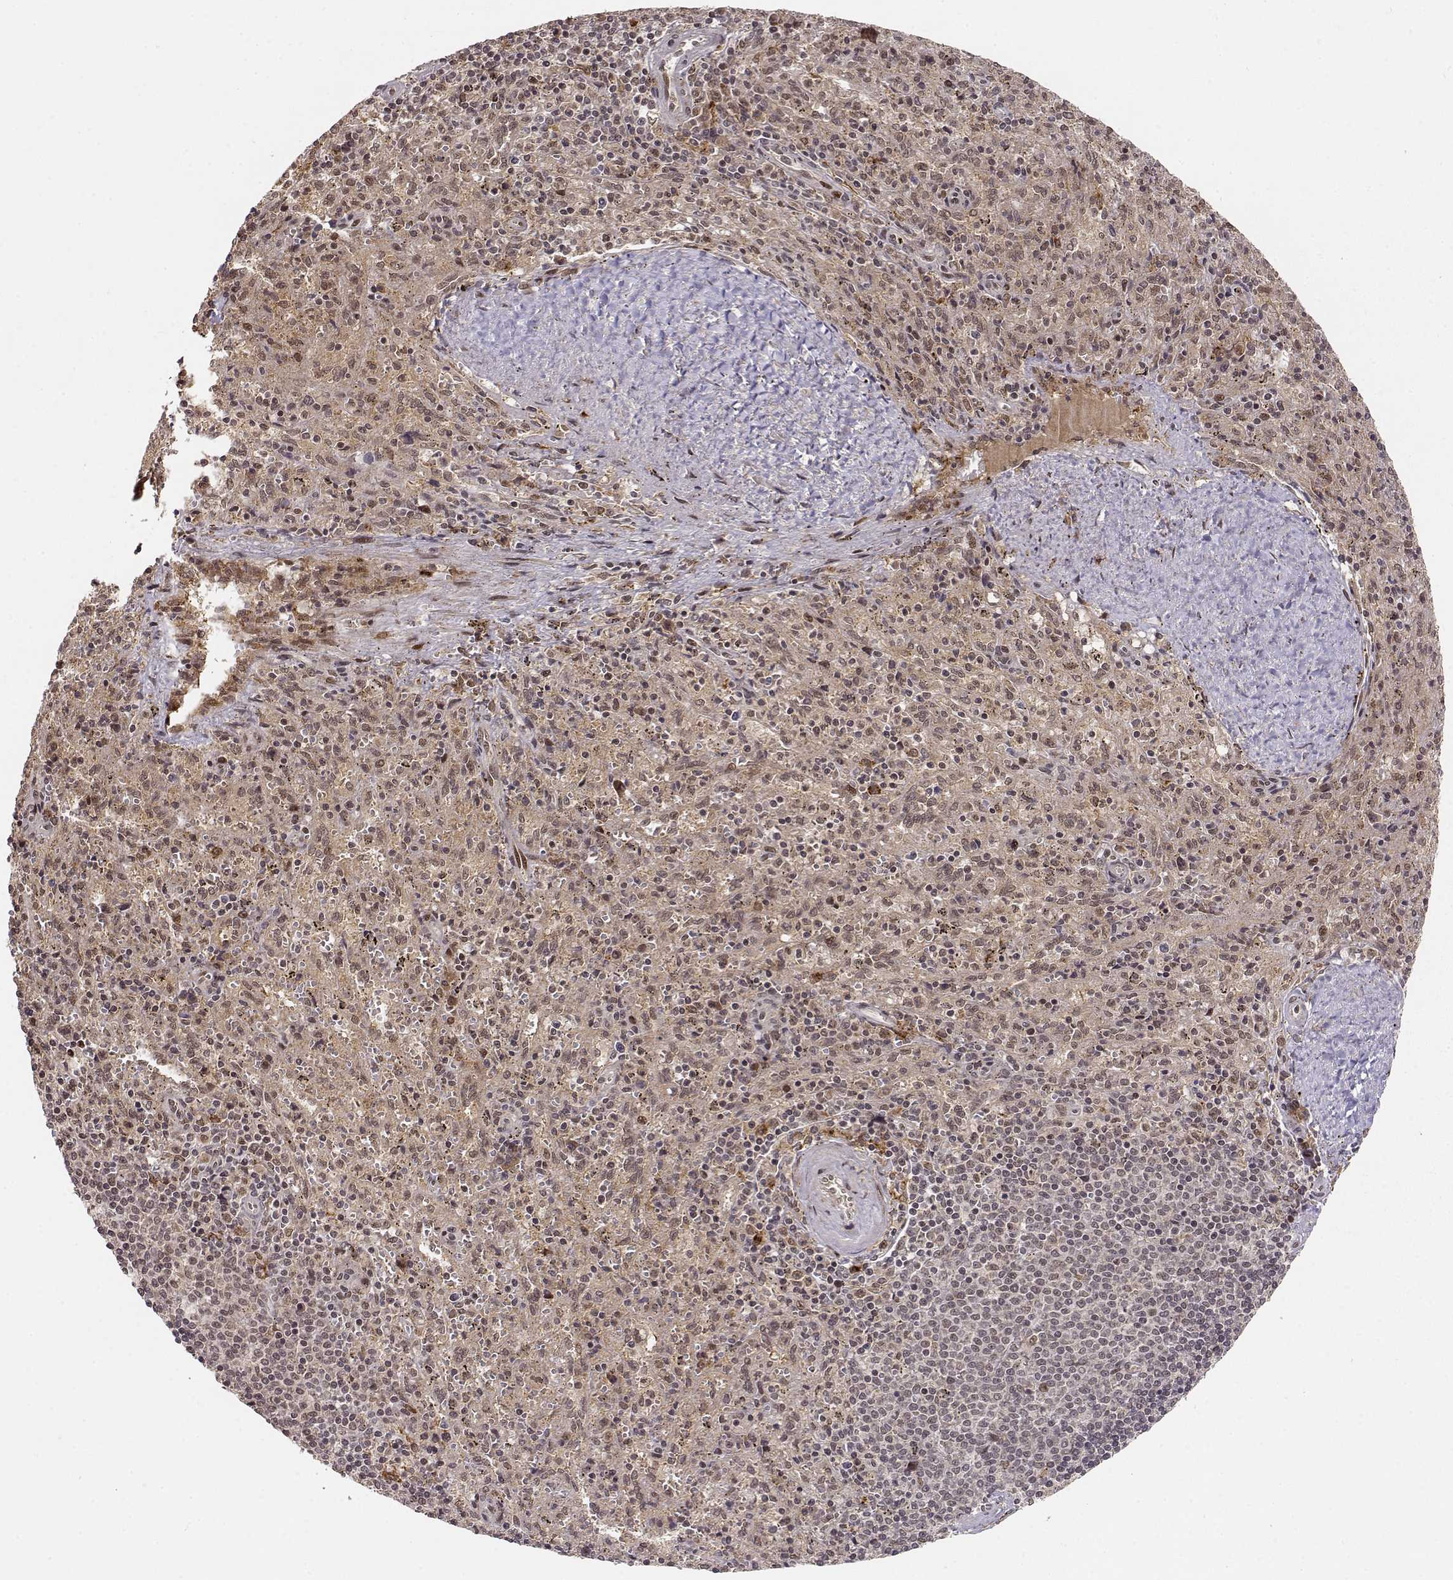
{"staining": {"intensity": "moderate", "quantity": ">75%", "location": "cytoplasmic/membranous,nuclear"}, "tissue": "spleen", "cell_type": "Cells in red pulp", "image_type": "normal", "snomed": [{"axis": "morphology", "description": "Normal tissue, NOS"}, {"axis": "topography", "description": "Spleen"}], "caption": "Moderate cytoplasmic/membranous,nuclear expression for a protein is seen in about >75% of cells in red pulp of unremarkable spleen using IHC.", "gene": "MAEA", "patient": {"sex": "male", "age": 57}}